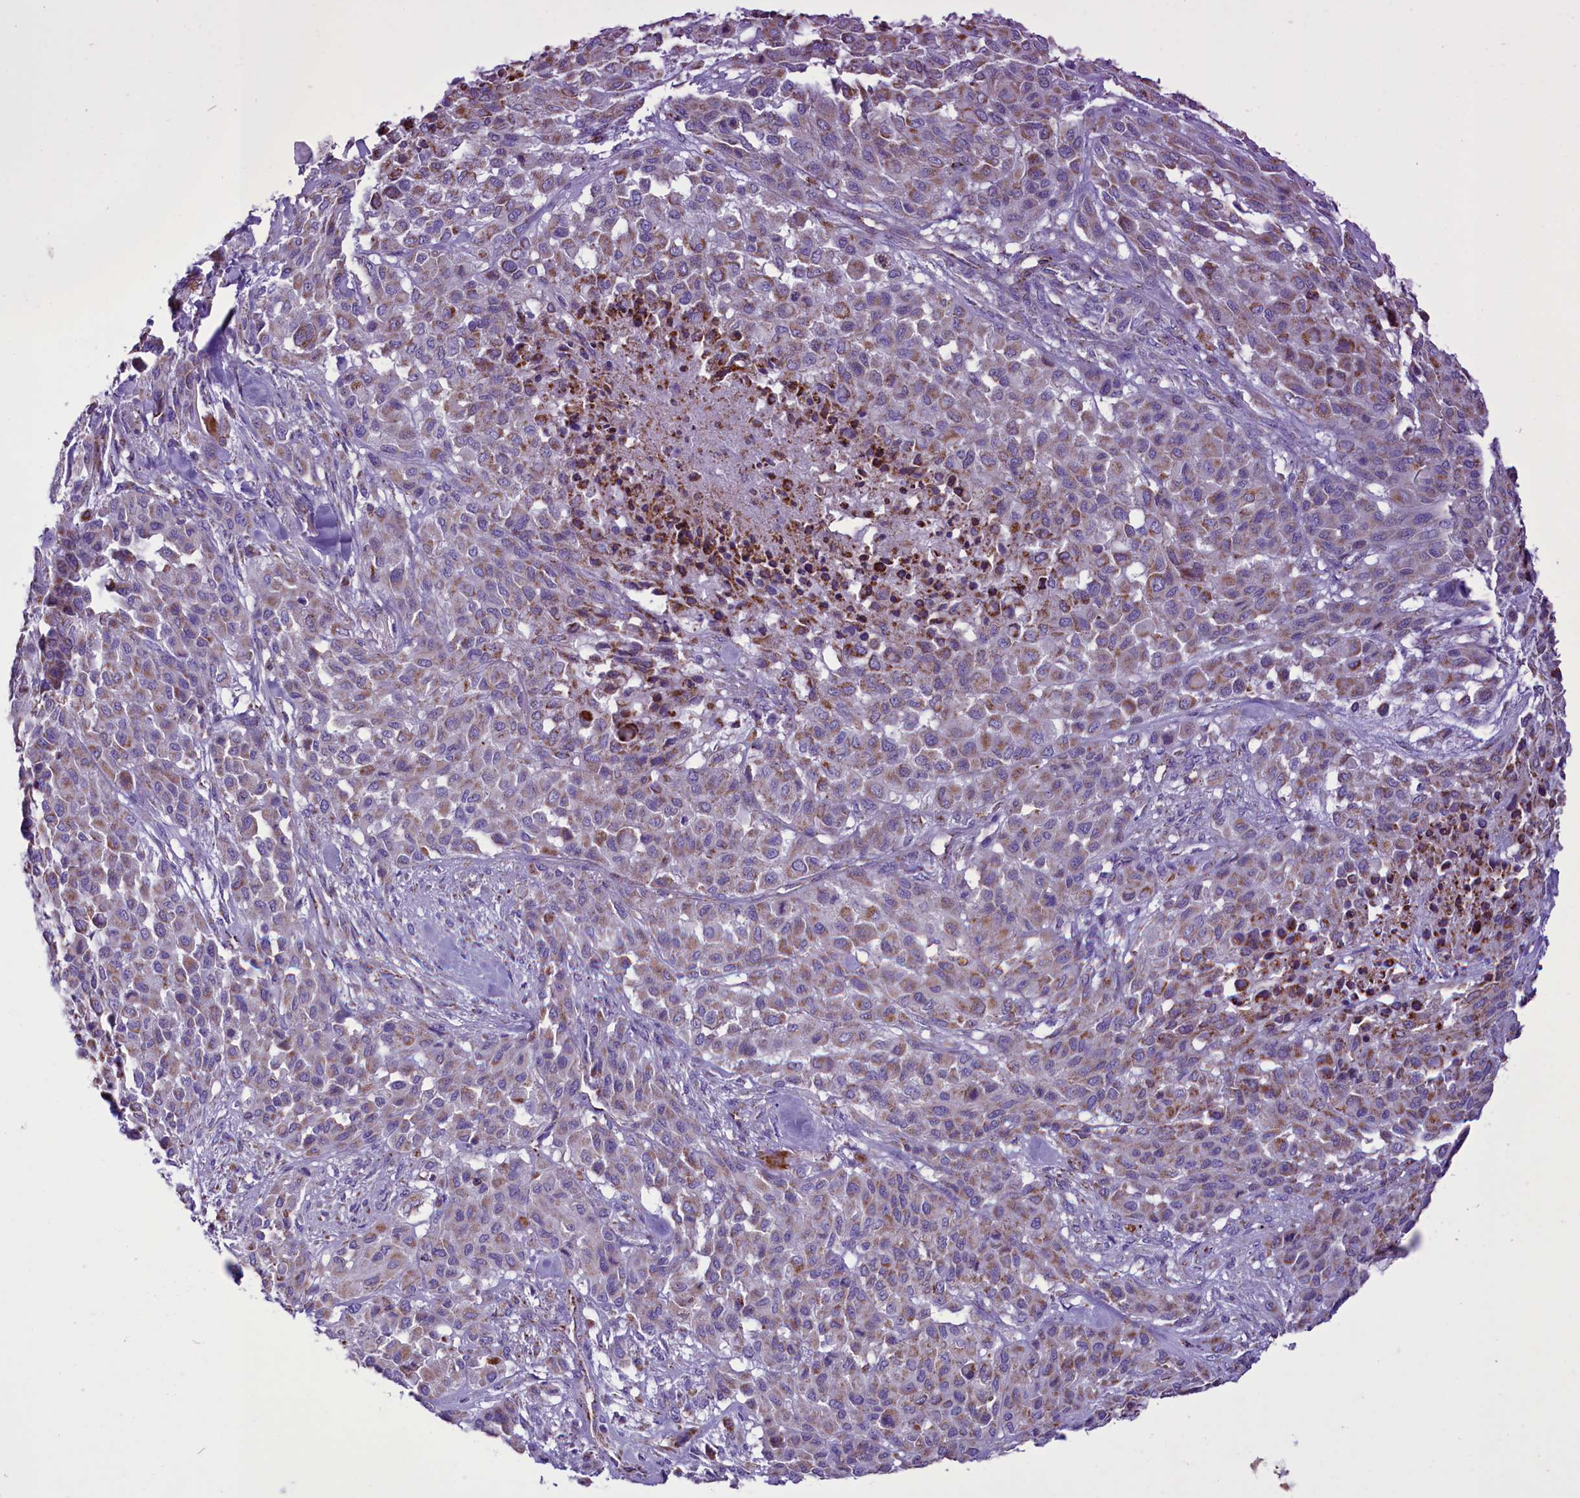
{"staining": {"intensity": "moderate", "quantity": "25%-75%", "location": "cytoplasmic/membranous"}, "tissue": "melanoma", "cell_type": "Tumor cells", "image_type": "cancer", "snomed": [{"axis": "morphology", "description": "Malignant melanoma, Metastatic site"}, {"axis": "topography", "description": "Skin"}], "caption": "This micrograph displays immunohistochemistry staining of human melanoma, with medium moderate cytoplasmic/membranous positivity in approximately 25%-75% of tumor cells.", "gene": "ICA1L", "patient": {"sex": "female", "age": 81}}